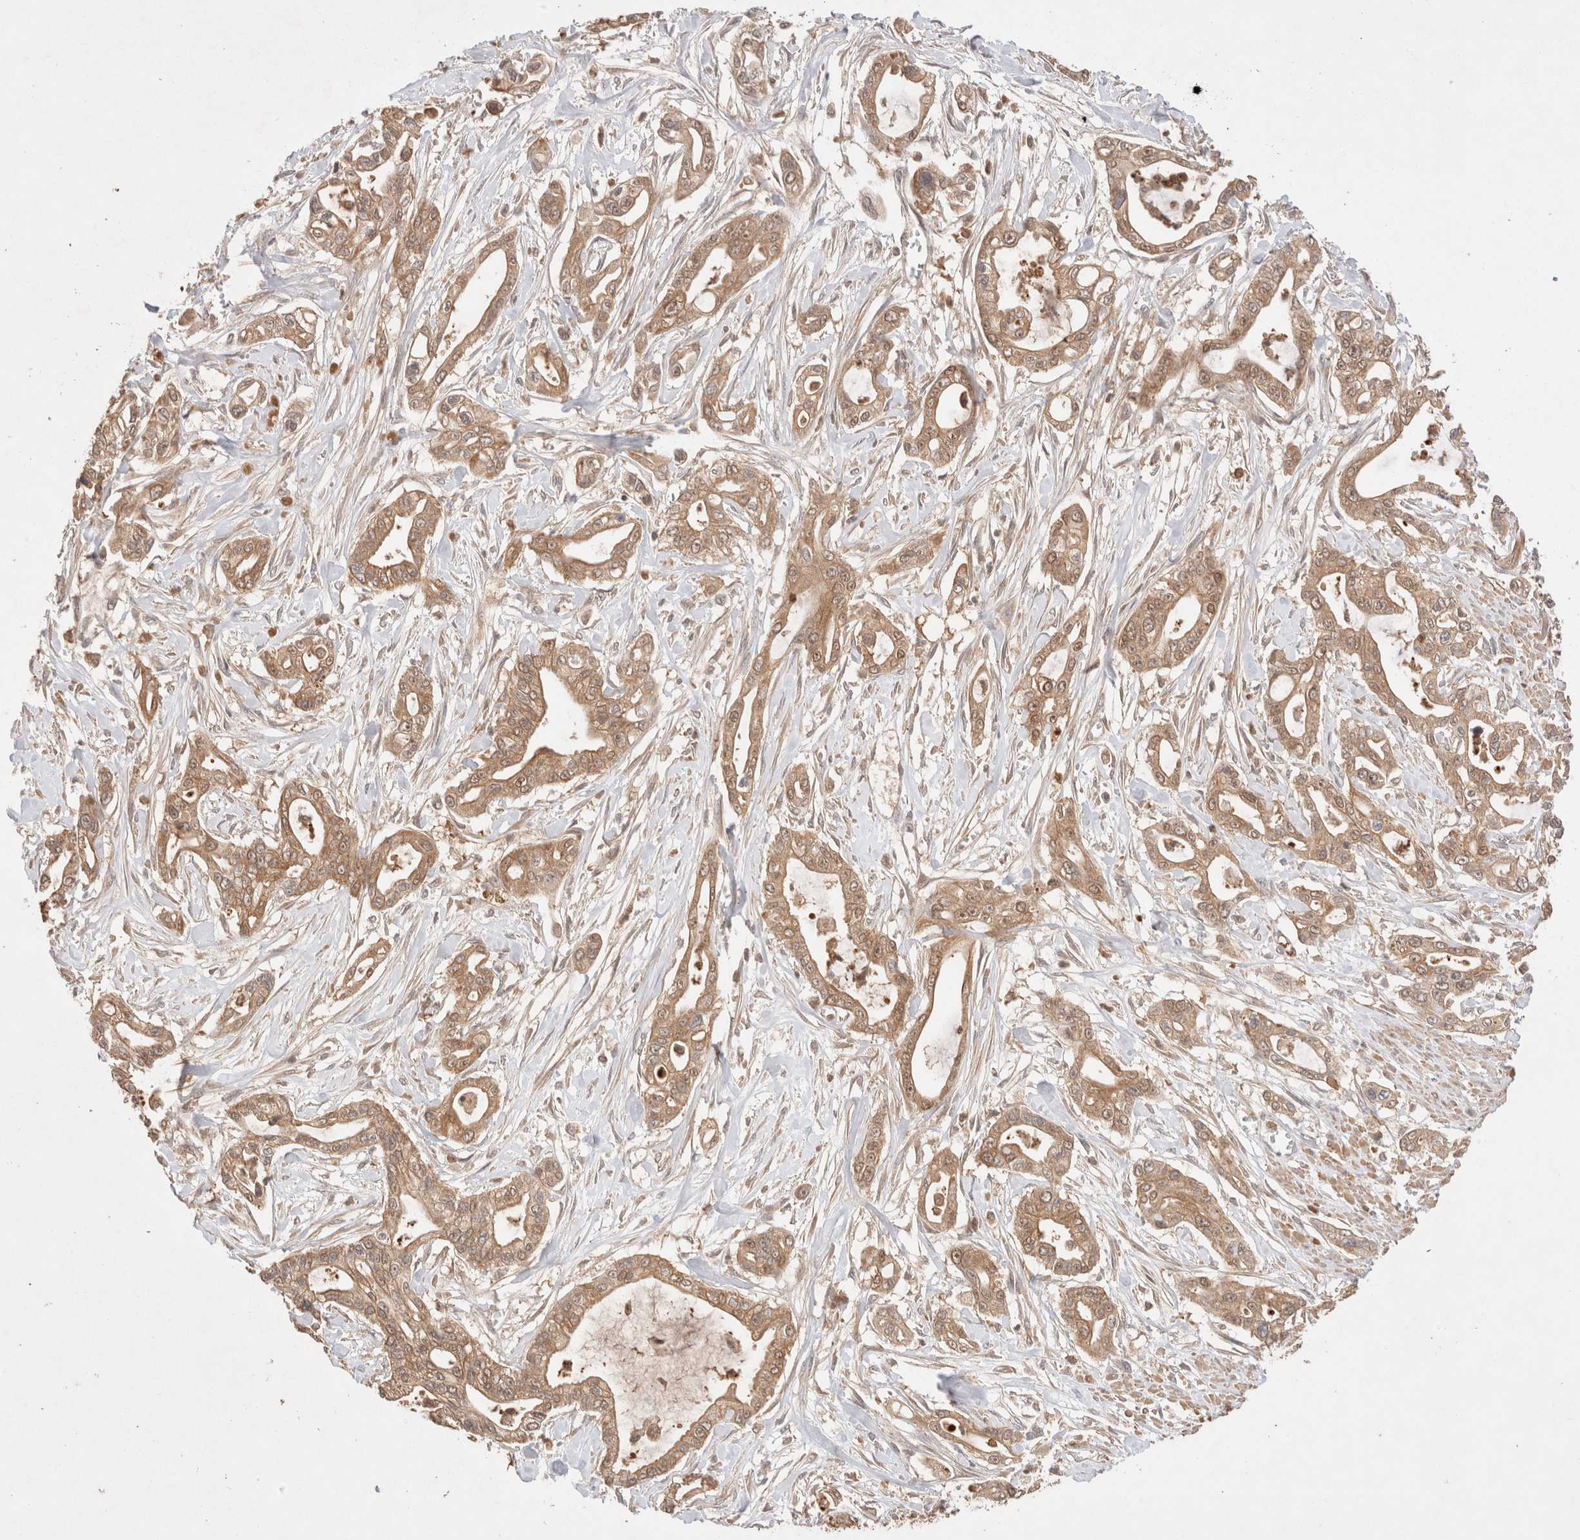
{"staining": {"intensity": "moderate", "quantity": ">75%", "location": "cytoplasmic/membranous,nuclear"}, "tissue": "pancreatic cancer", "cell_type": "Tumor cells", "image_type": "cancer", "snomed": [{"axis": "morphology", "description": "Adenocarcinoma, NOS"}, {"axis": "topography", "description": "Pancreas"}], "caption": "Human pancreatic cancer stained with a protein marker displays moderate staining in tumor cells.", "gene": "CARNMT1", "patient": {"sex": "male", "age": 68}}